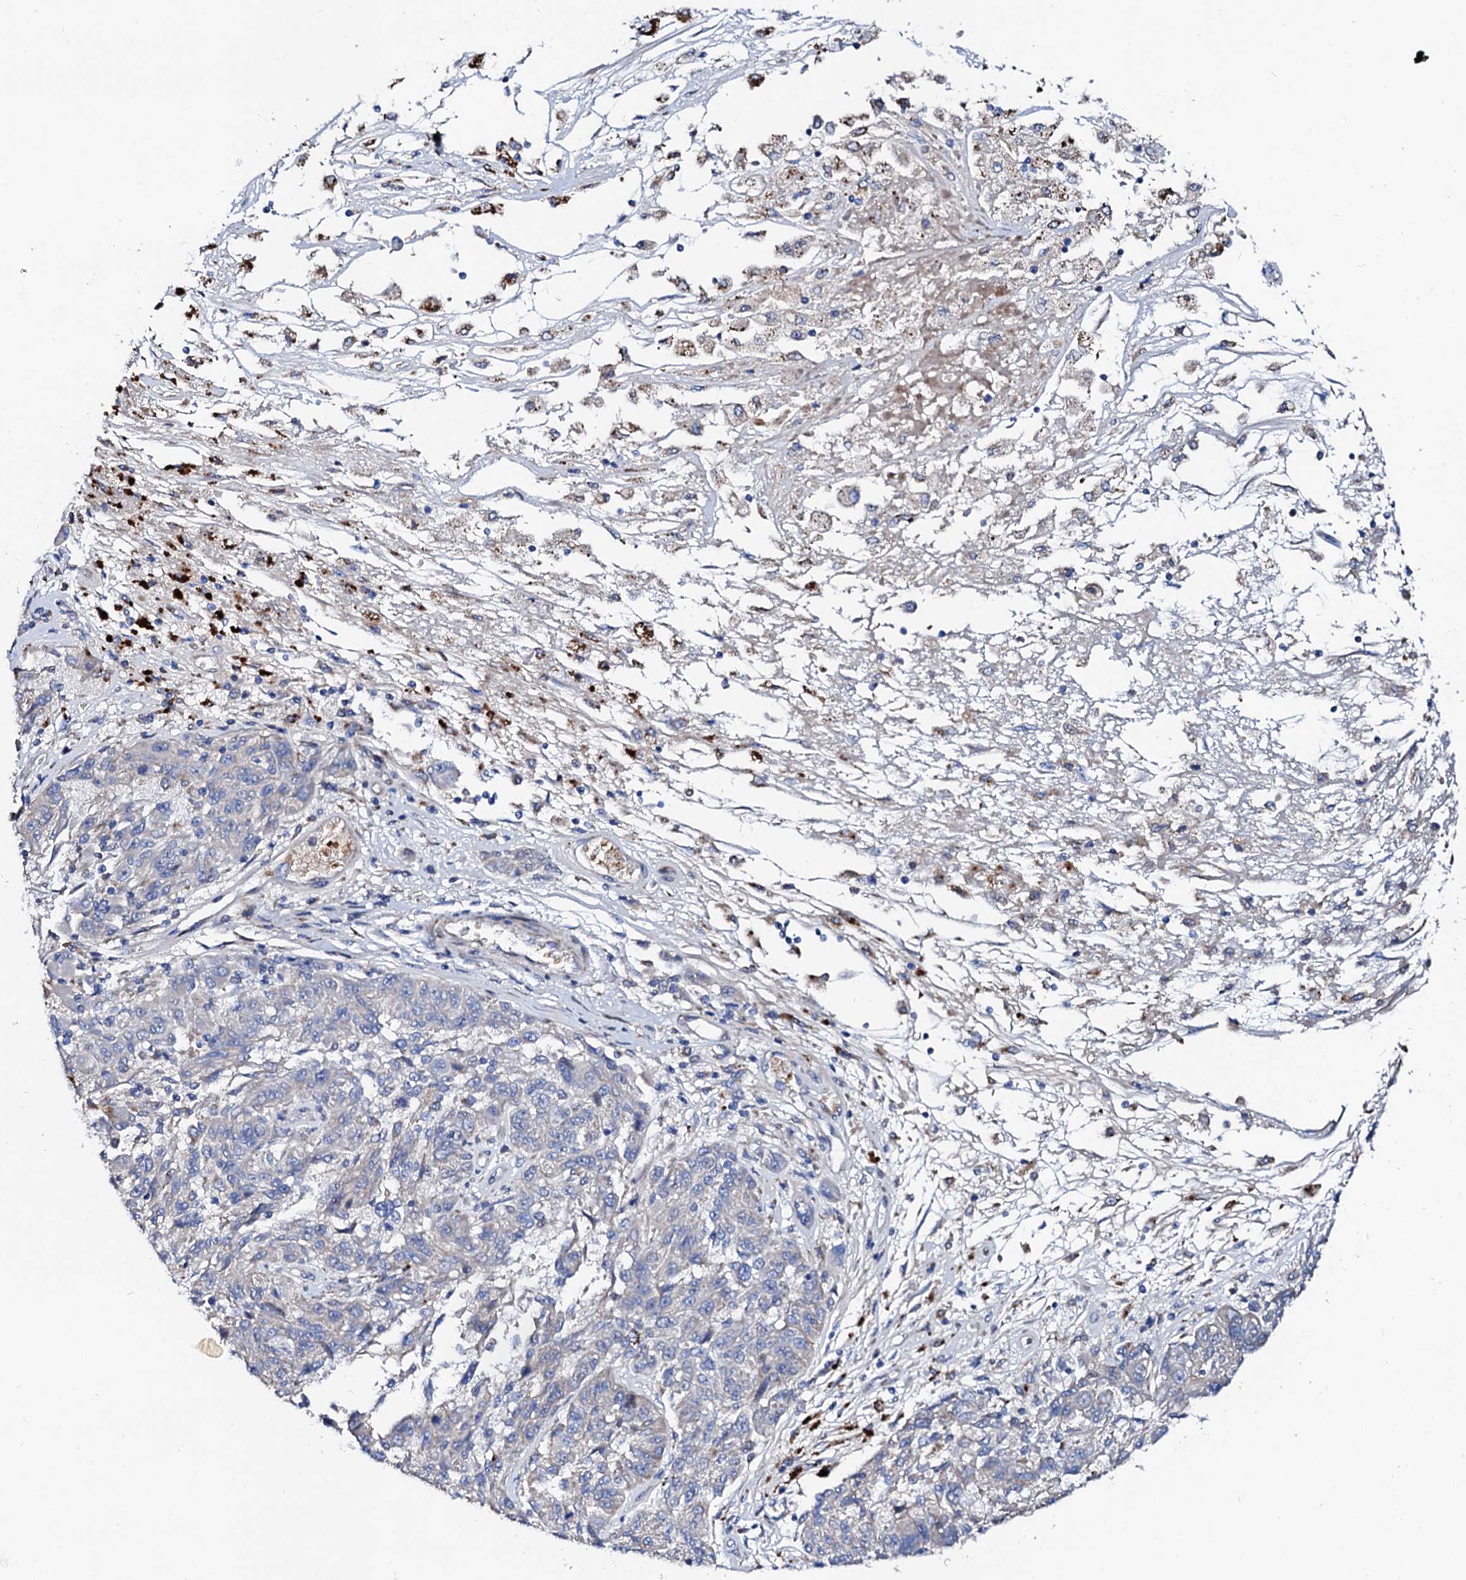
{"staining": {"intensity": "negative", "quantity": "none", "location": "none"}, "tissue": "melanoma", "cell_type": "Tumor cells", "image_type": "cancer", "snomed": [{"axis": "morphology", "description": "Malignant melanoma, NOS"}, {"axis": "topography", "description": "Skin"}], "caption": "This is an IHC image of malignant melanoma. There is no expression in tumor cells.", "gene": "SLC10A7", "patient": {"sex": "male", "age": 53}}